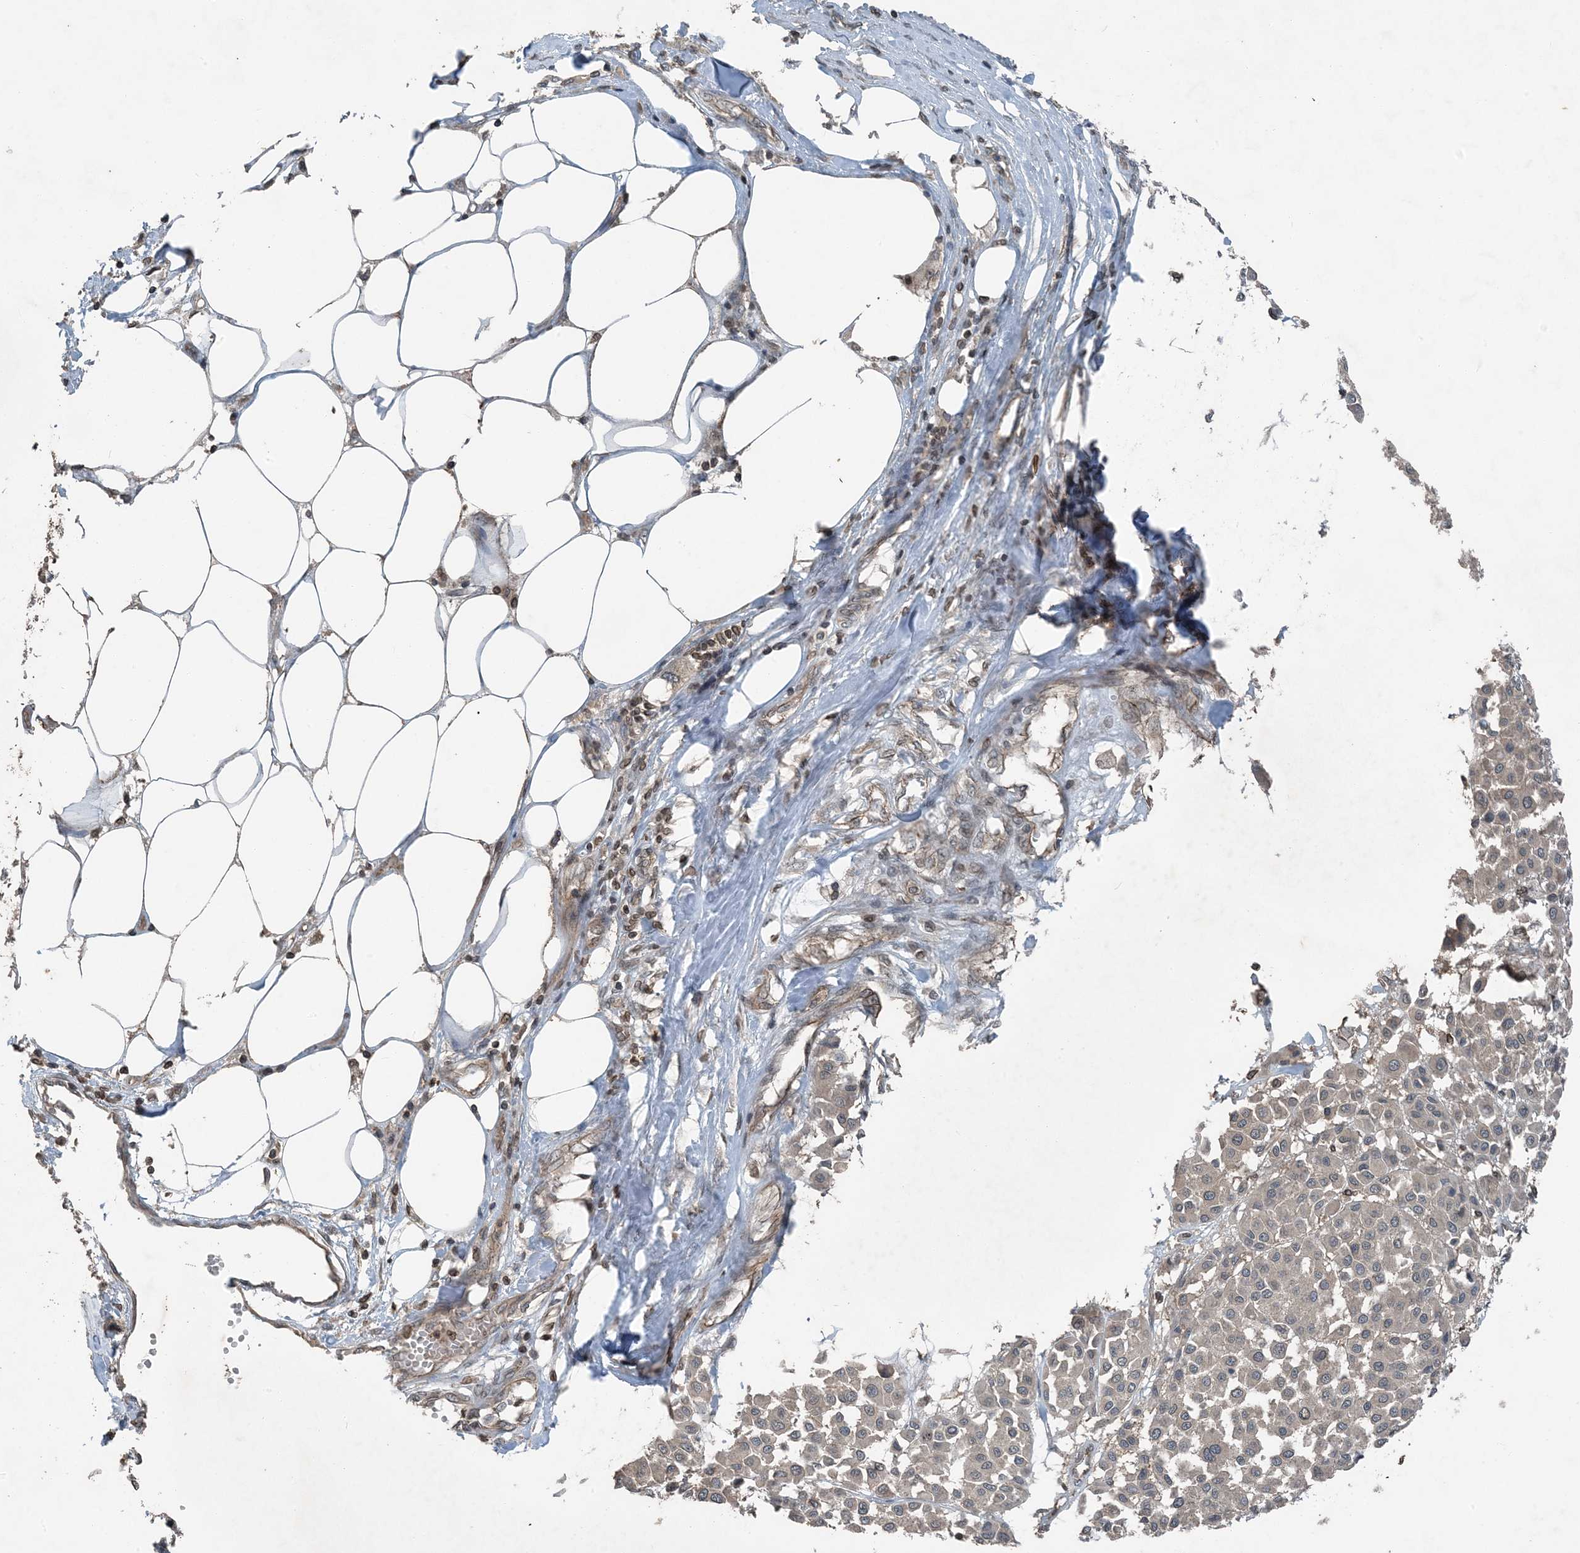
{"staining": {"intensity": "negative", "quantity": "none", "location": "none"}, "tissue": "melanoma", "cell_type": "Tumor cells", "image_type": "cancer", "snomed": [{"axis": "morphology", "description": "Malignant melanoma, Metastatic site"}, {"axis": "topography", "description": "Soft tissue"}], "caption": "This is an immunohistochemistry histopathology image of human melanoma. There is no positivity in tumor cells.", "gene": "ZFAND2B", "patient": {"sex": "male", "age": 41}}